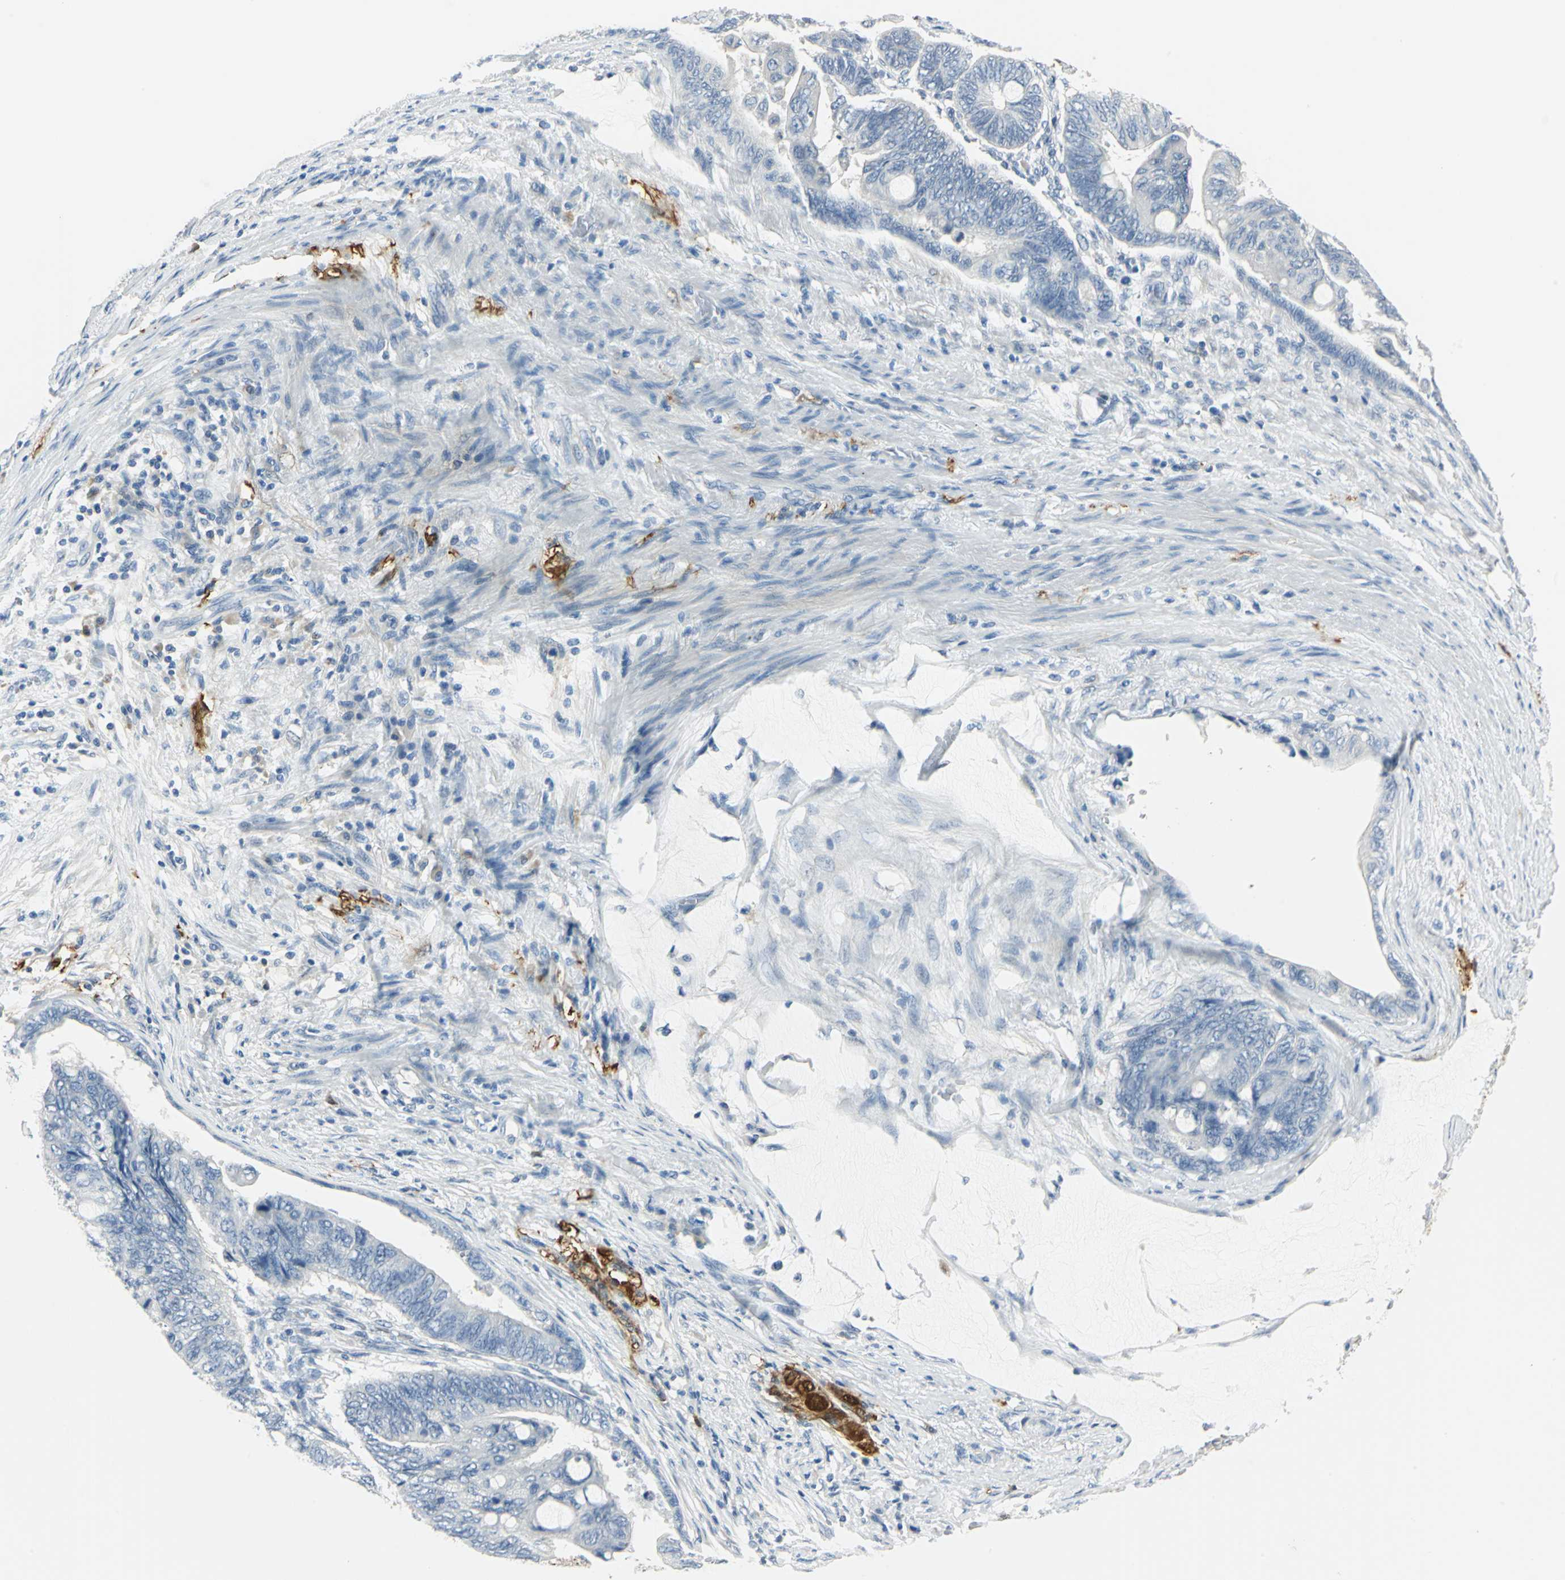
{"staining": {"intensity": "negative", "quantity": "none", "location": "none"}, "tissue": "colorectal cancer", "cell_type": "Tumor cells", "image_type": "cancer", "snomed": [{"axis": "morphology", "description": "Normal tissue, NOS"}, {"axis": "morphology", "description": "Adenocarcinoma, NOS"}, {"axis": "topography", "description": "Rectum"}, {"axis": "topography", "description": "Peripheral nerve tissue"}], "caption": "Immunohistochemistry image of colorectal cancer stained for a protein (brown), which reveals no positivity in tumor cells.", "gene": "UCHL1", "patient": {"sex": "male", "age": 92}}